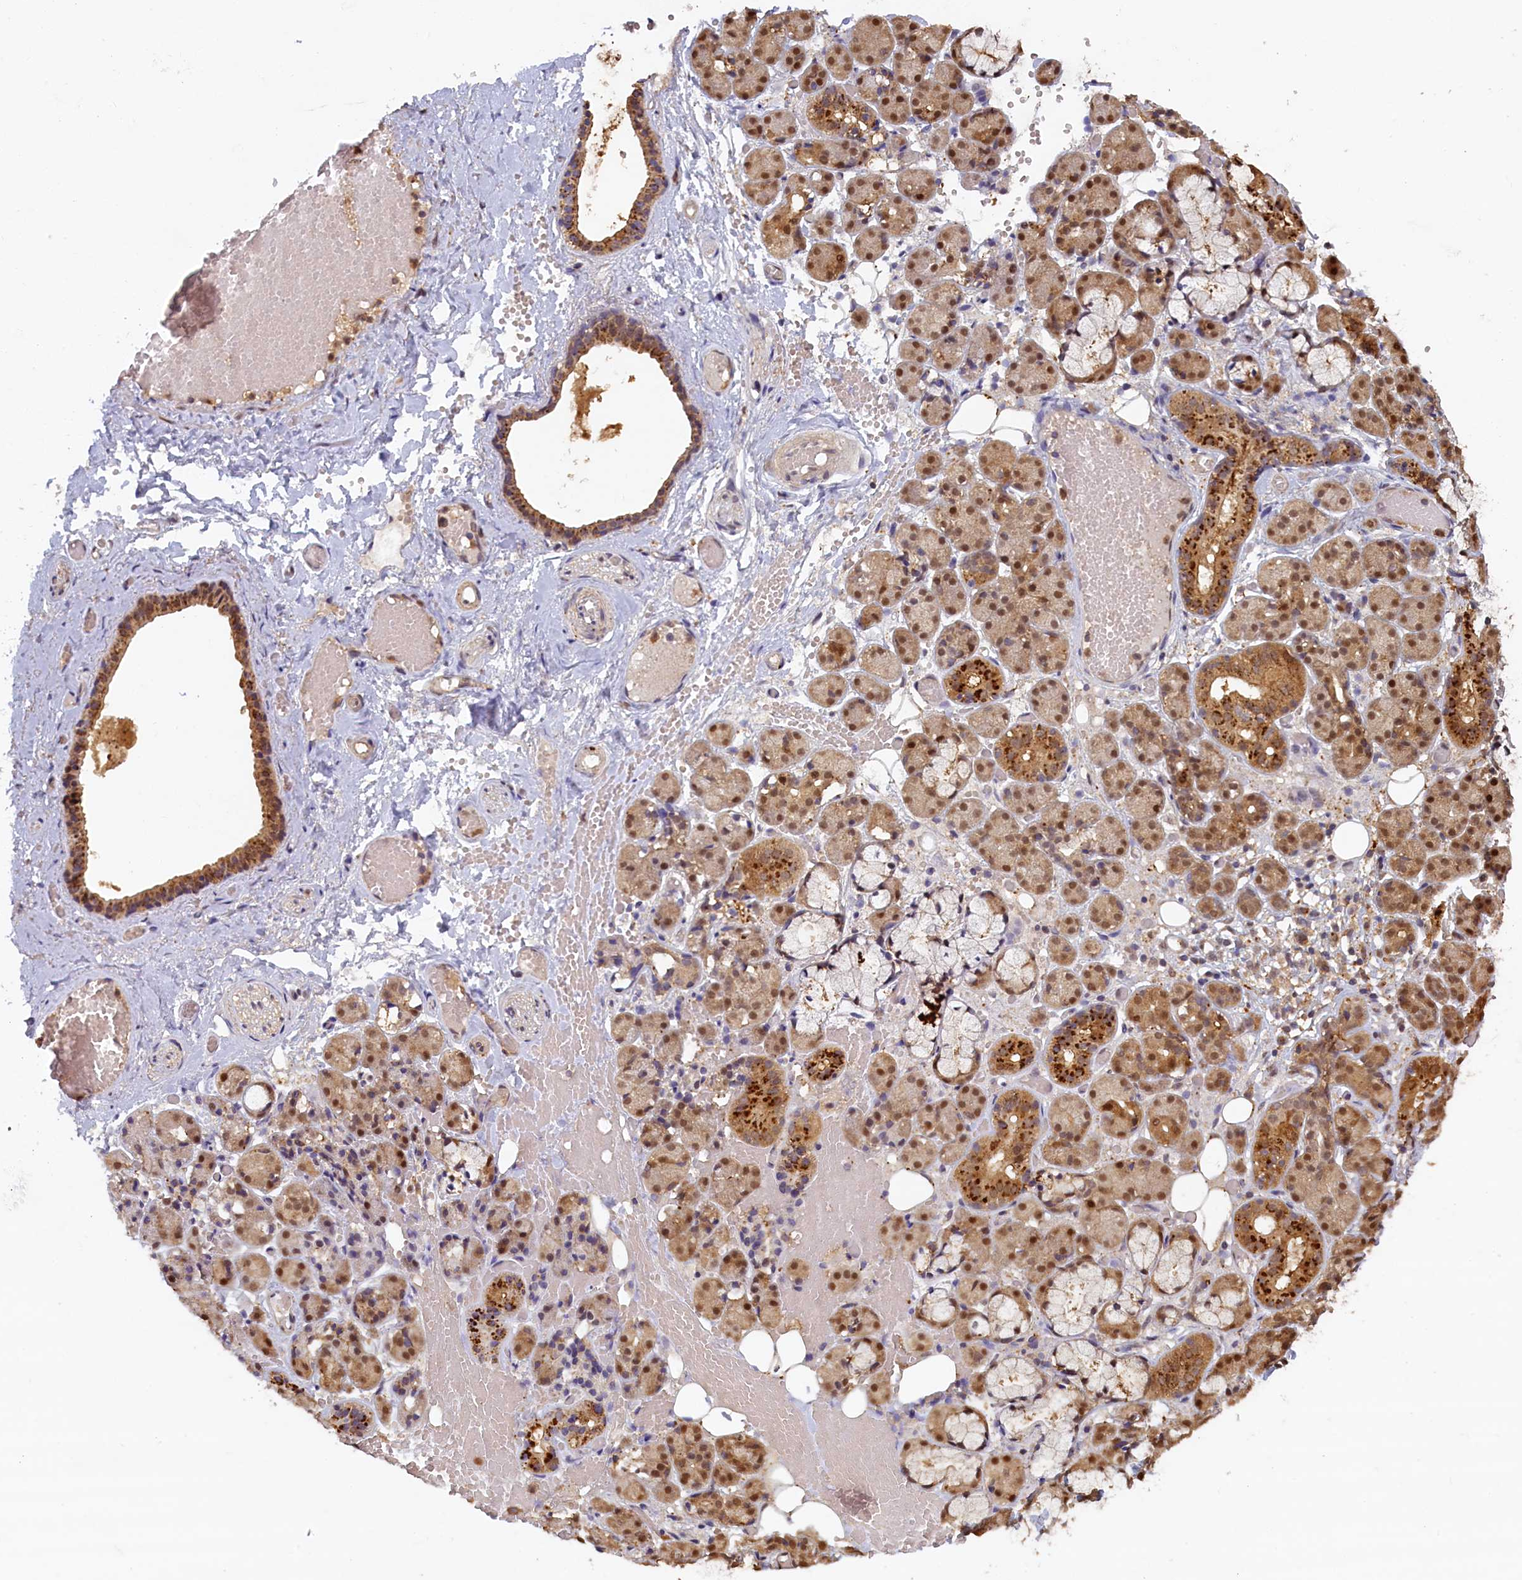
{"staining": {"intensity": "moderate", "quantity": ">75%", "location": "cytoplasmic/membranous,nuclear"}, "tissue": "salivary gland", "cell_type": "Glandular cells", "image_type": "normal", "snomed": [{"axis": "morphology", "description": "Normal tissue, NOS"}, {"axis": "topography", "description": "Salivary gland"}], "caption": "Protein staining displays moderate cytoplasmic/membranous,nuclear staining in approximately >75% of glandular cells in normal salivary gland. (IHC, brightfield microscopy, high magnification).", "gene": "UCHL3", "patient": {"sex": "male", "age": 63}}